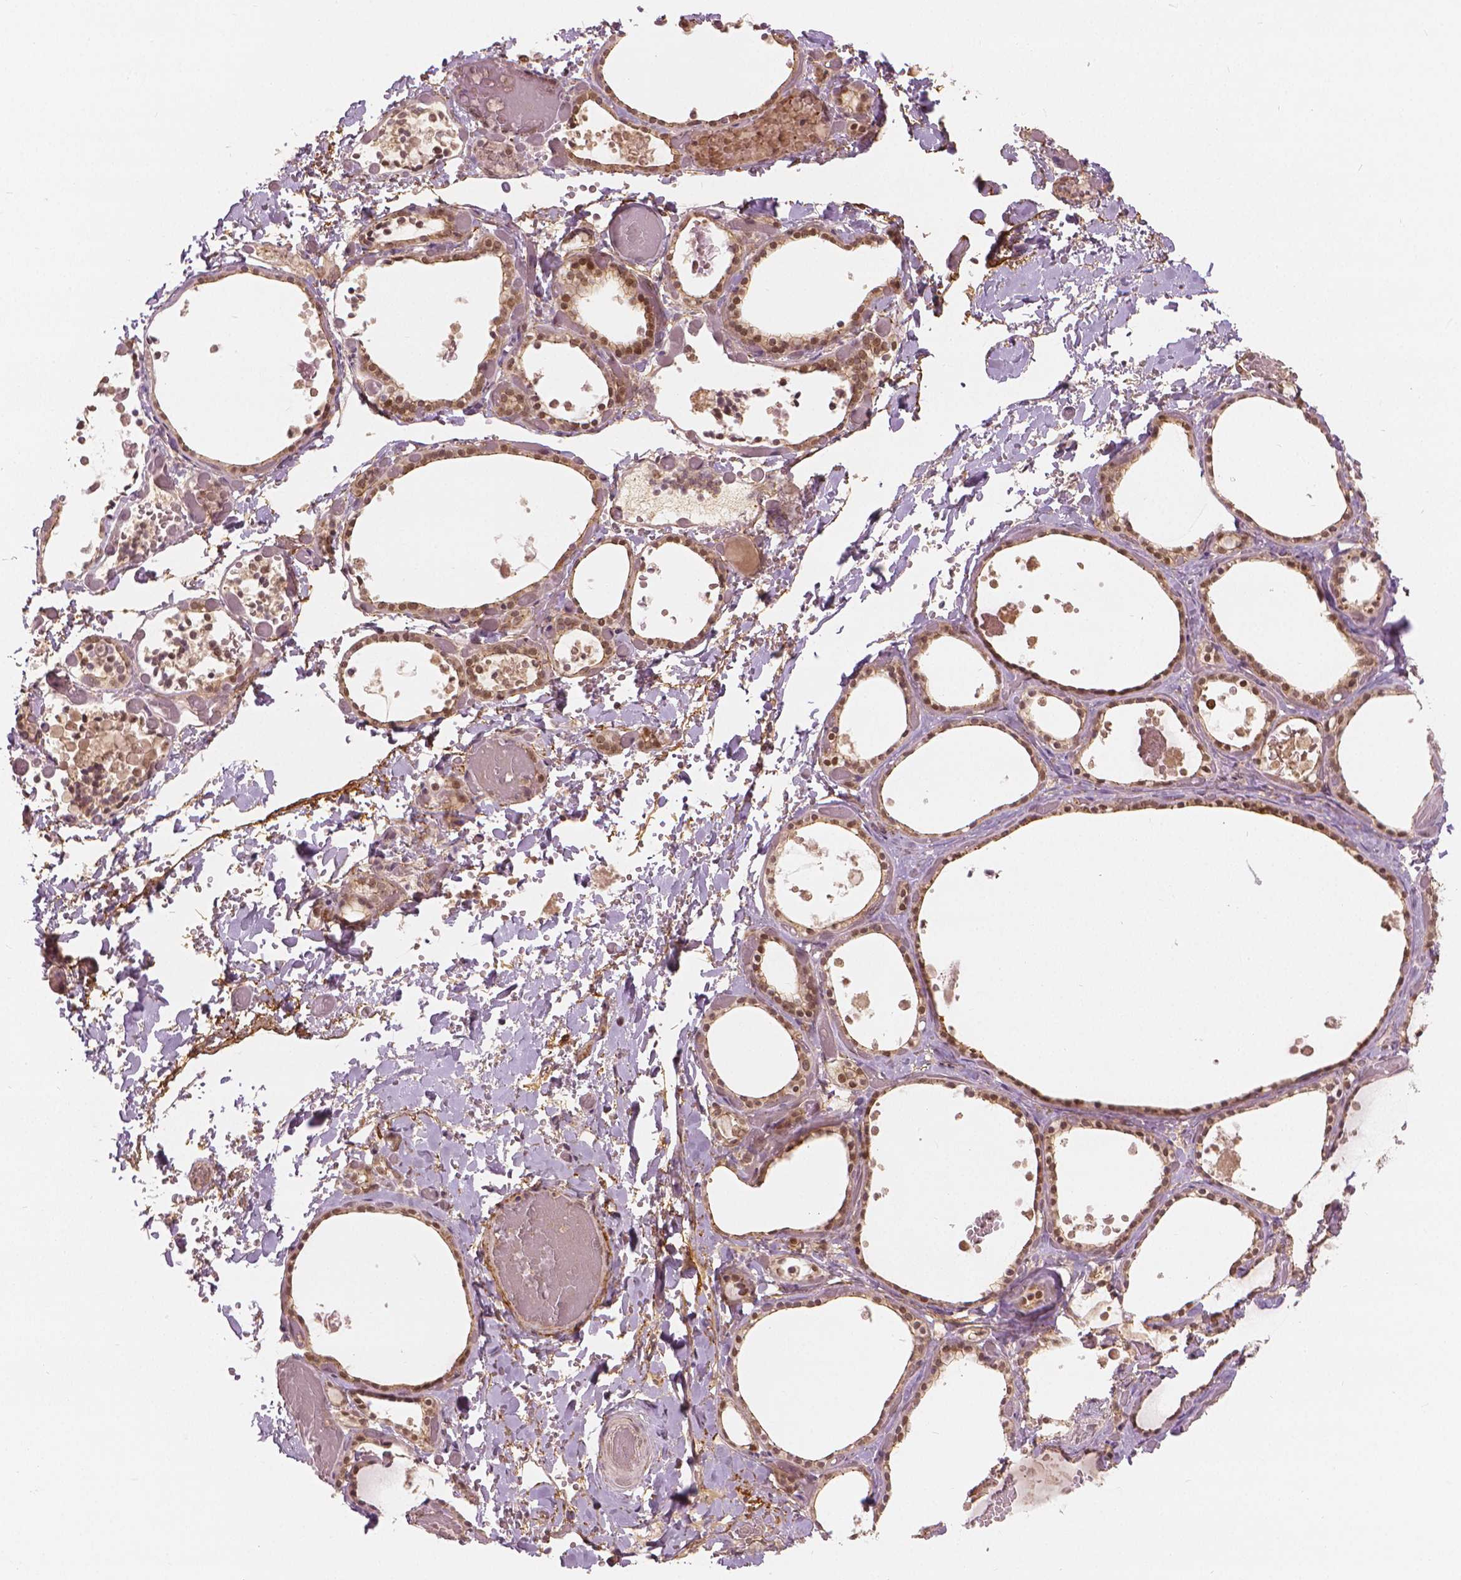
{"staining": {"intensity": "moderate", "quantity": ">75%", "location": "nuclear"}, "tissue": "thyroid gland", "cell_type": "Glandular cells", "image_type": "normal", "snomed": [{"axis": "morphology", "description": "Normal tissue, NOS"}, {"axis": "topography", "description": "Thyroid gland"}], "caption": "High-power microscopy captured an IHC image of normal thyroid gland, revealing moderate nuclear staining in about >75% of glandular cells.", "gene": "NSD2", "patient": {"sex": "female", "age": 56}}